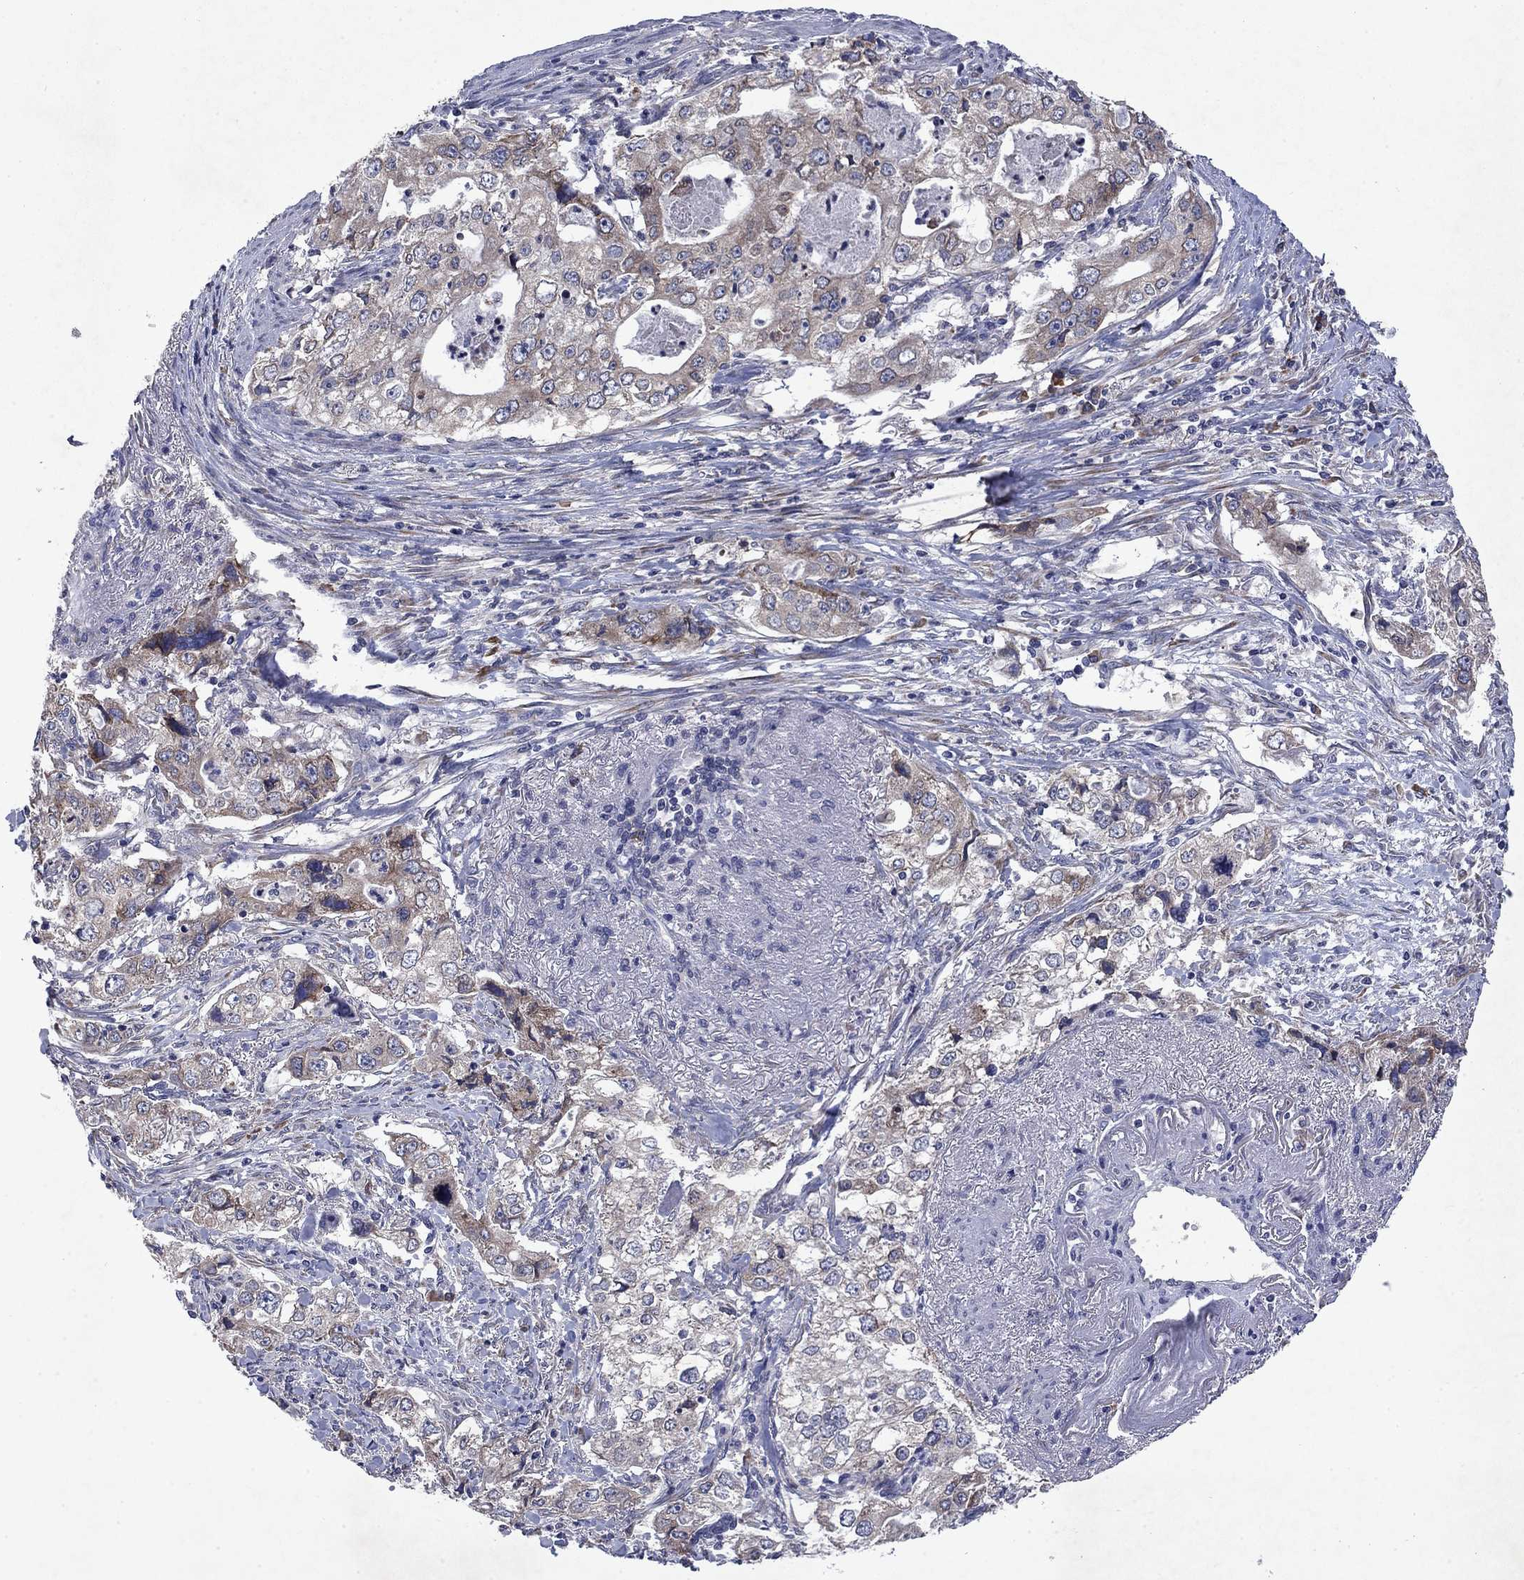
{"staining": {"intensity": "weak", "quantity": "25%-75%", "location": "cytoplasmic/membranous"}, "tissue": "stomach cancer", "cell_type": "Tumor cells", "image_type": "cancer", "snomed": [{"axis": "morphology", "description": "Adenocarcinoma, NOS"}, {"axis": "topography", "description": "Stomach, upper"}], "caption": "Immunohistochemical staining of stomach cancer exhibits low levels of weak cytoplasmic/membranous staining in approximately 25%-75% of tumor cells.", "gene": "TMEM97", "patient": {"sex": "male", "age": 75}}